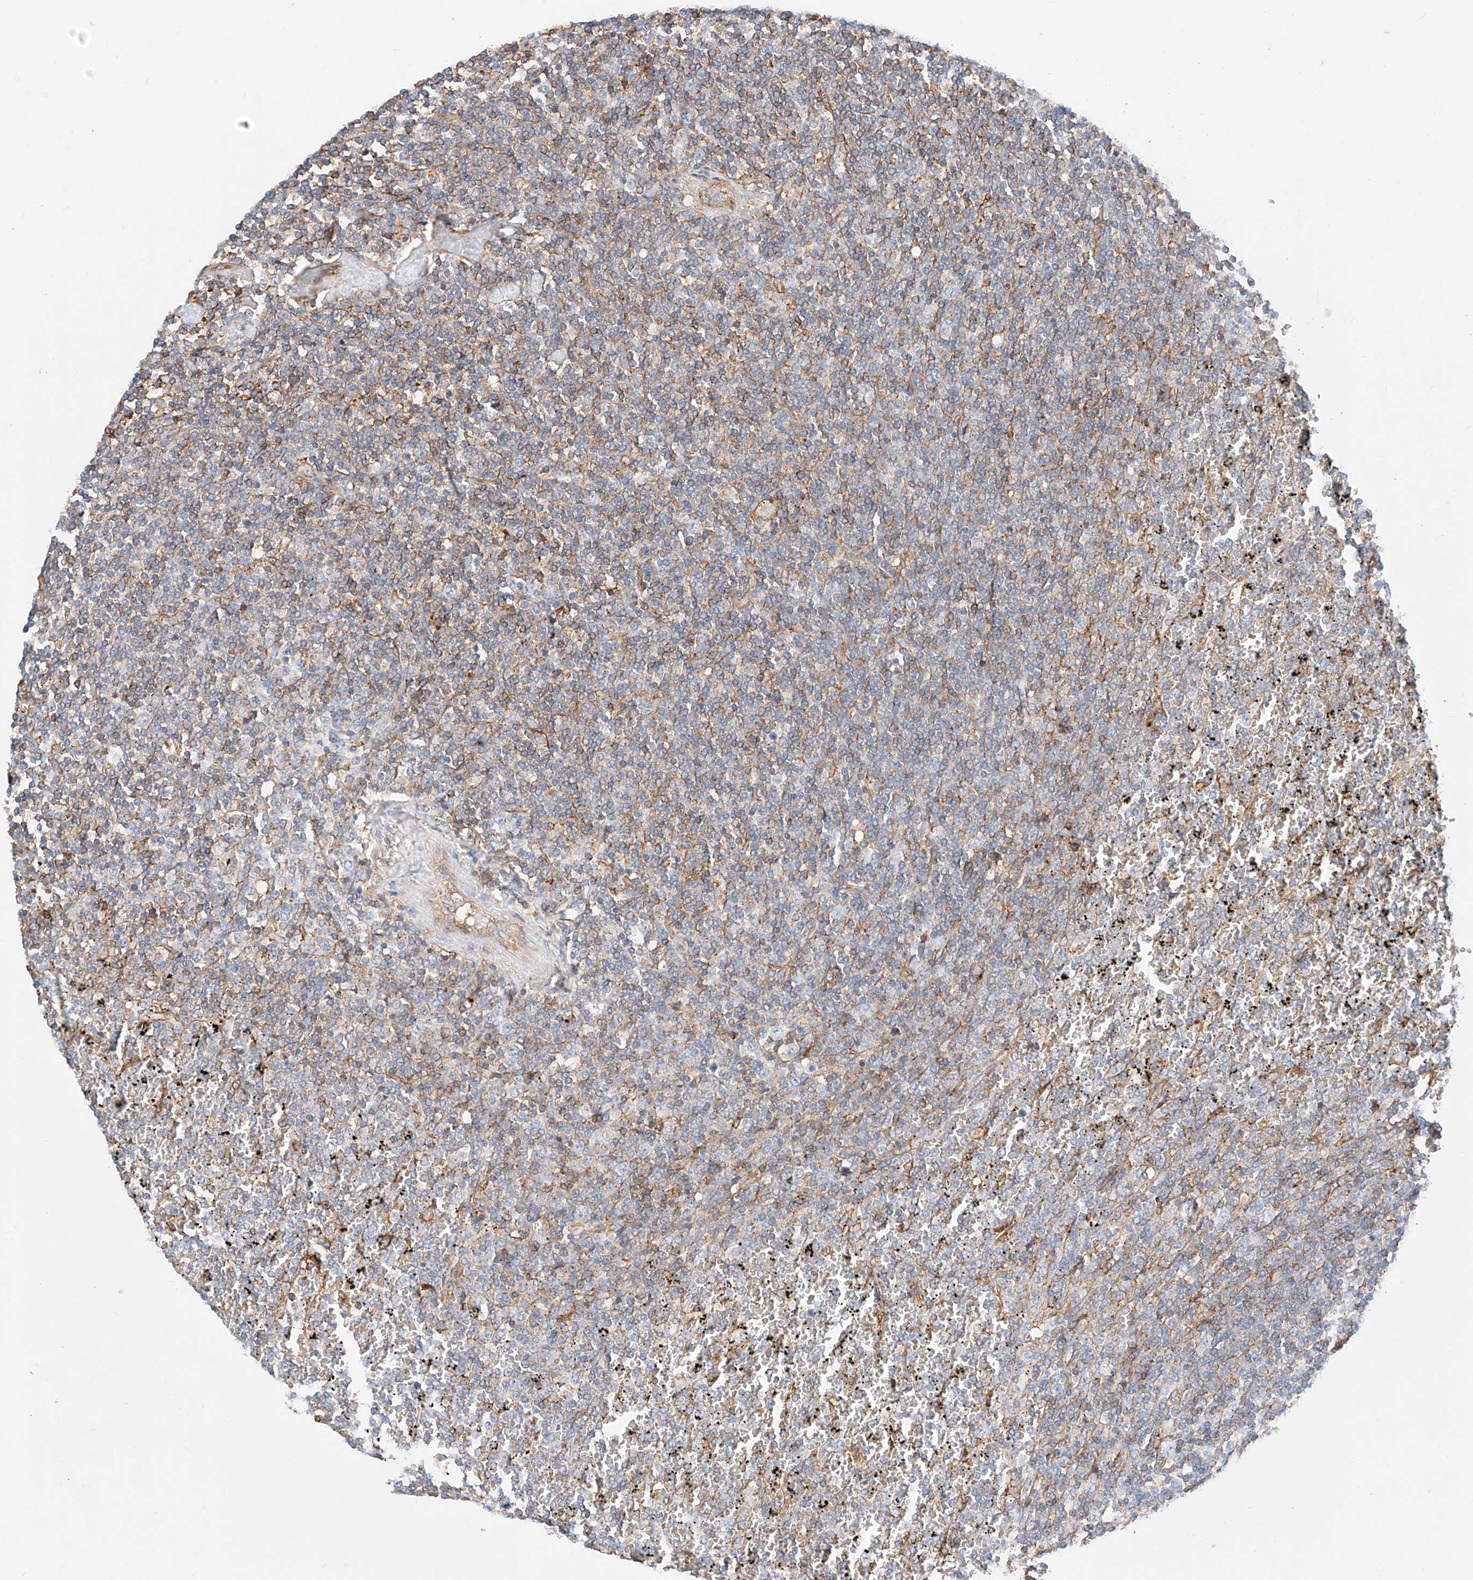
{"staining": {"intensity": "negative", "quantity": "none", "location": "none"}, "tissue": "lymphoma", "cell_type": "Tumor cells", "image_type": "cancer", "snomed": [{"axis": "morphology", "description": "Malignant lymphoma, non-Hodgkin's type, Low grade"}, {"axis": "topography", "description": "Spleen"}], "caption": "DAB (3,3'-diaminobenzidine) immunohistochemical staining of human lymphoma exhibits no significant positivity in tumor cells. (DAB (3,3'-diaminobenzidine) IHC with hematoxylin counter stain).", "gene": "HAUS4", "patient": {"sex": "female", "age": 19}}